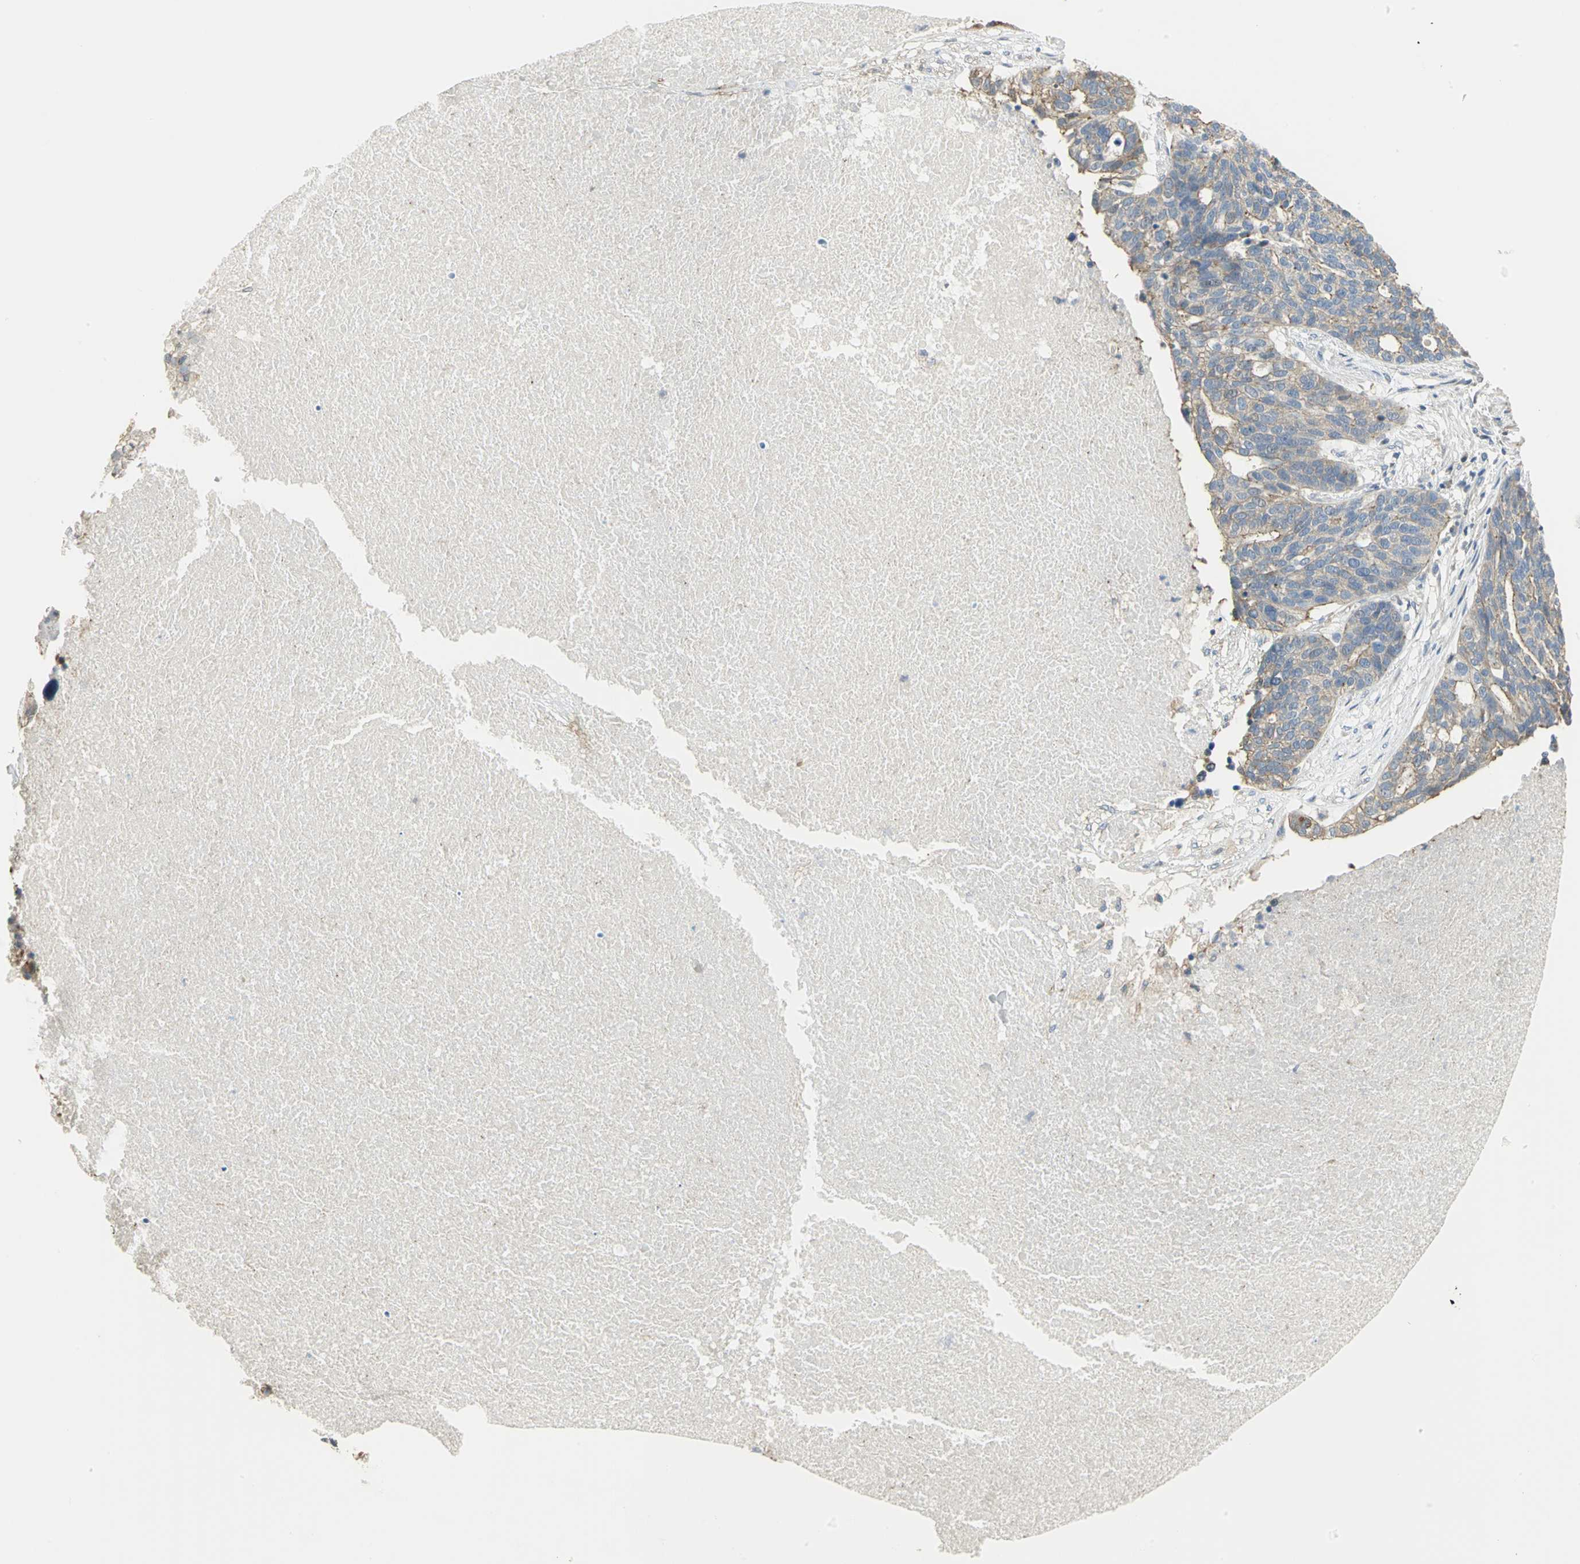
{"staining": {"intensity": "moderate", "quantity": "25%-75%", "location": "cytoplasmic/membranous"}, "tissue": "ovarian cancer", "cell_type": "Tumor cells", "image_type": "cancer", "snomed": [{"axis": "morphology", "description": "Cystadenocarcinoma, serous, NOS"}, {"axis": "topography", "description": "Ovary"}], "caption": "Human ovarian cancer stained with a protein marker shows moderate staining in tumor cells.", "gene": "ANK1", "patient": {"sex": "female", "age": 59}}